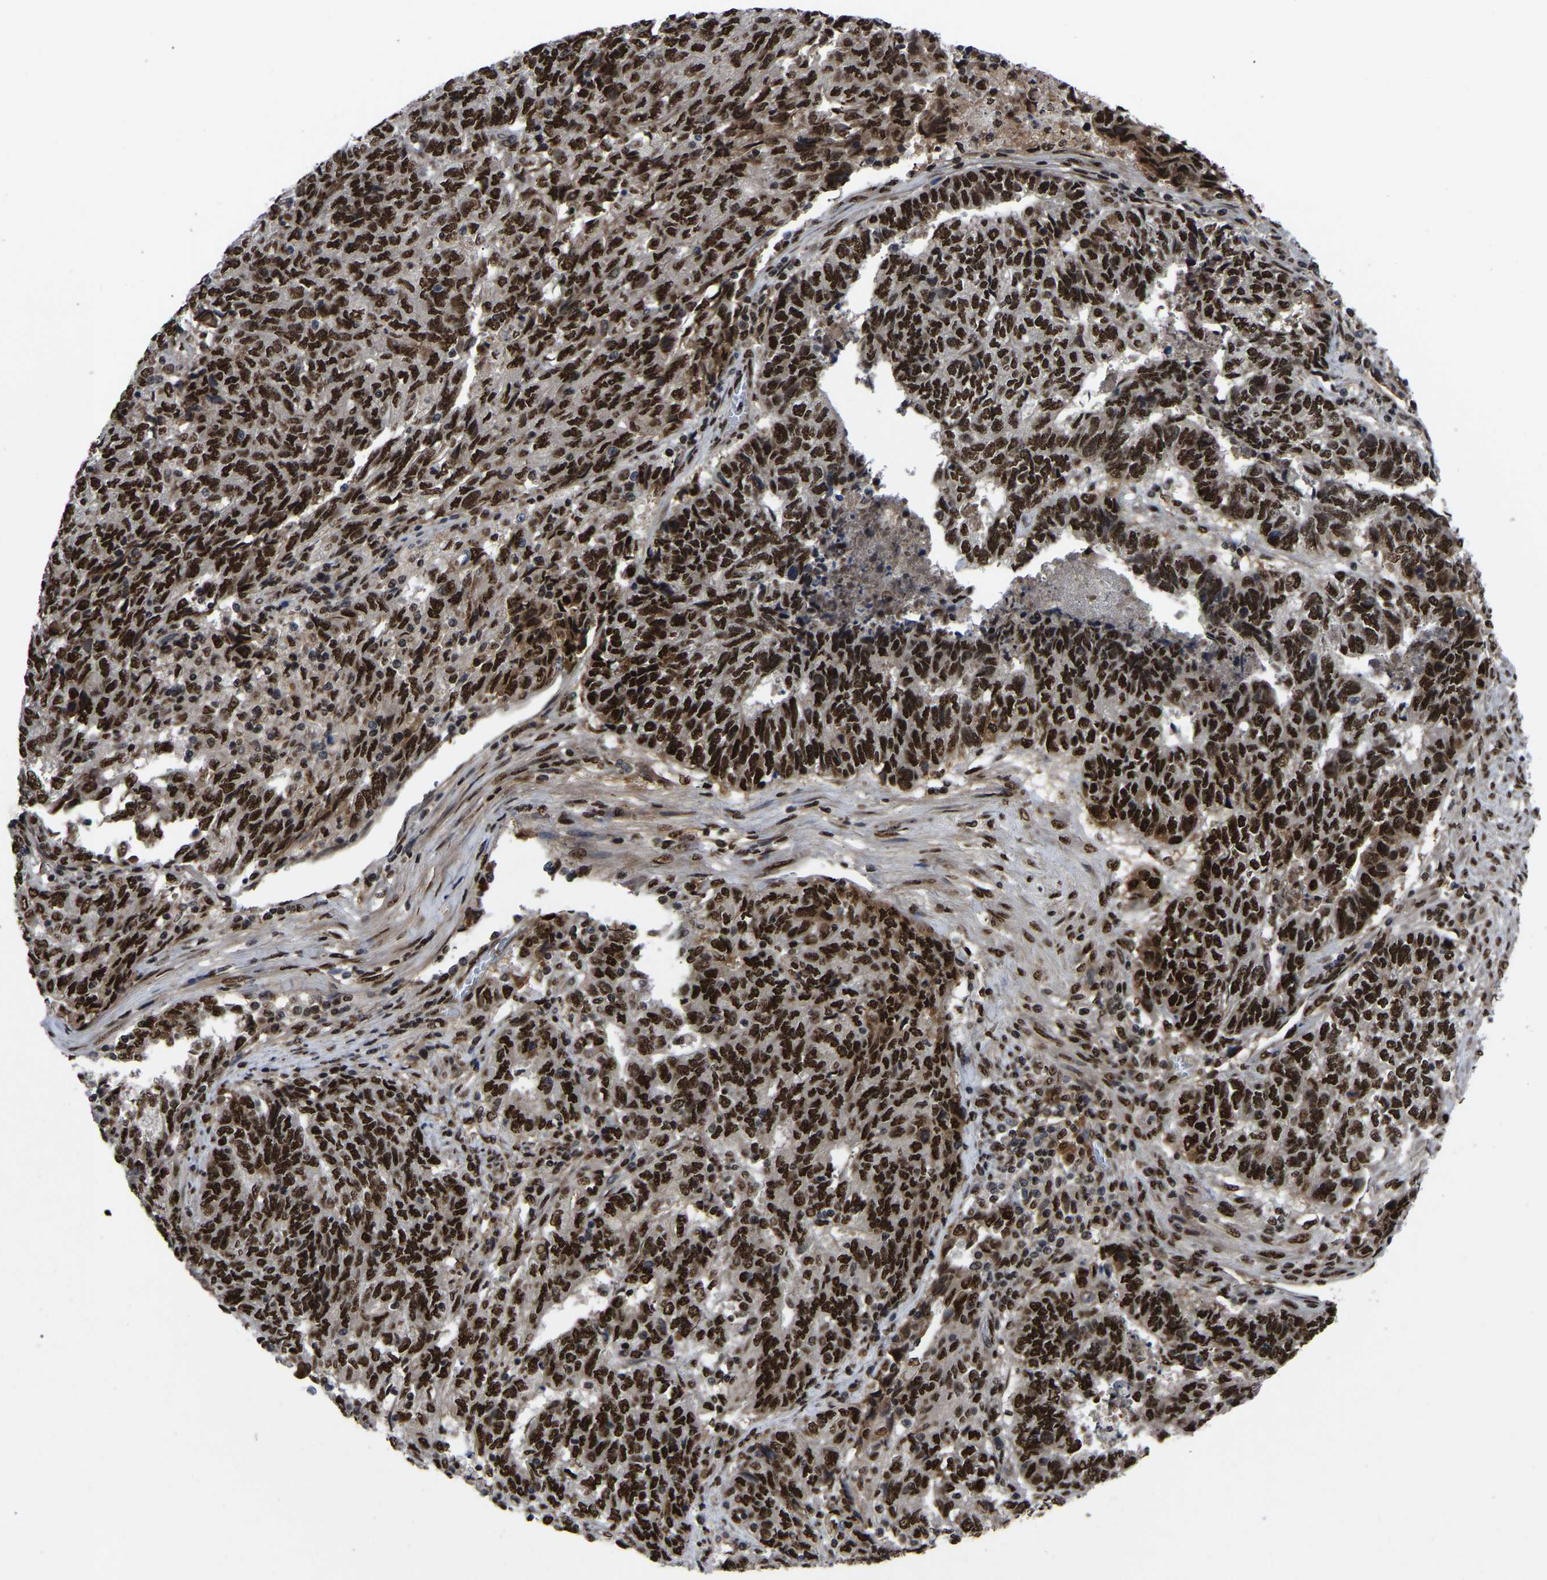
{"staining": {"intensity": "strong", "quantity": ">75%", "location": "nuclear"}, "tissue": "endometrial cancer", "cell_type": "Tumor cells", "image_type": "cancer", "snomed": [{"axis": "morphology", "description": "Adenocarcinoma, NOS"}, {"axis": "topography", "description": "Endometrium"}], "caption": "Human endometrial cancer (adenocarcinoma) stained with a protein marker displays strong staining in tumor cells.", "gene": "TRIM35", "patient": {"sex": "female", "age": 80}}